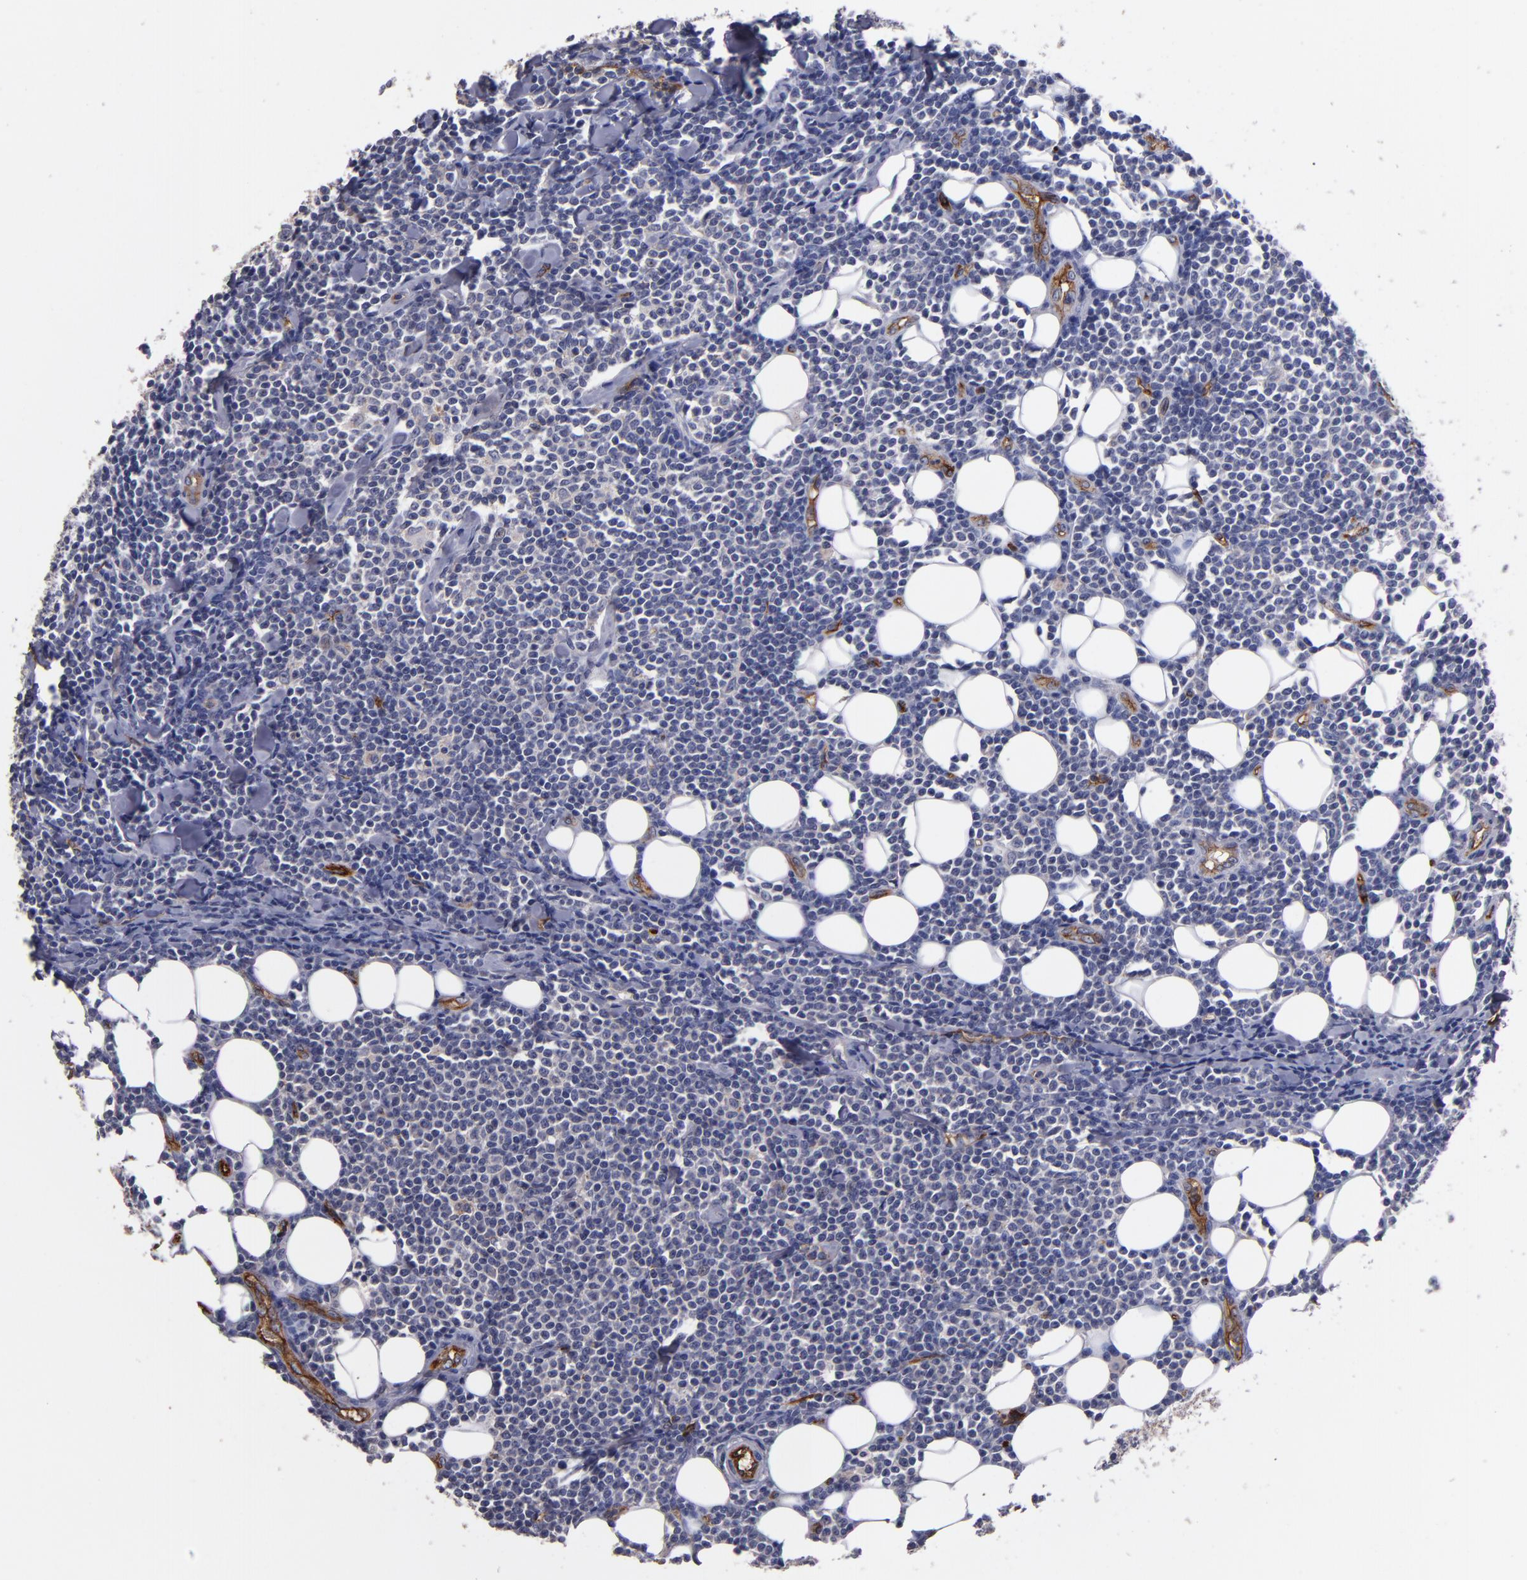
{"staining": {"intensity": "negative", "quantity": "none", "location": "none"}, "tissue": "lymphoma", "cell_type": "Tumor cells", "image_type": "cancer", "snomed": [{"axis": "morphology", "description": "Malignant lymphoma, non-Hodgkin's type, Low grade"}, {"axis": "topography", "description": "Soft tissue"}], "caption": "A micrograph of human lymphoma is negative for staining in tumor cells.", "gene": "CLDN5", "patient": {"sex": "male", "age": 92}}